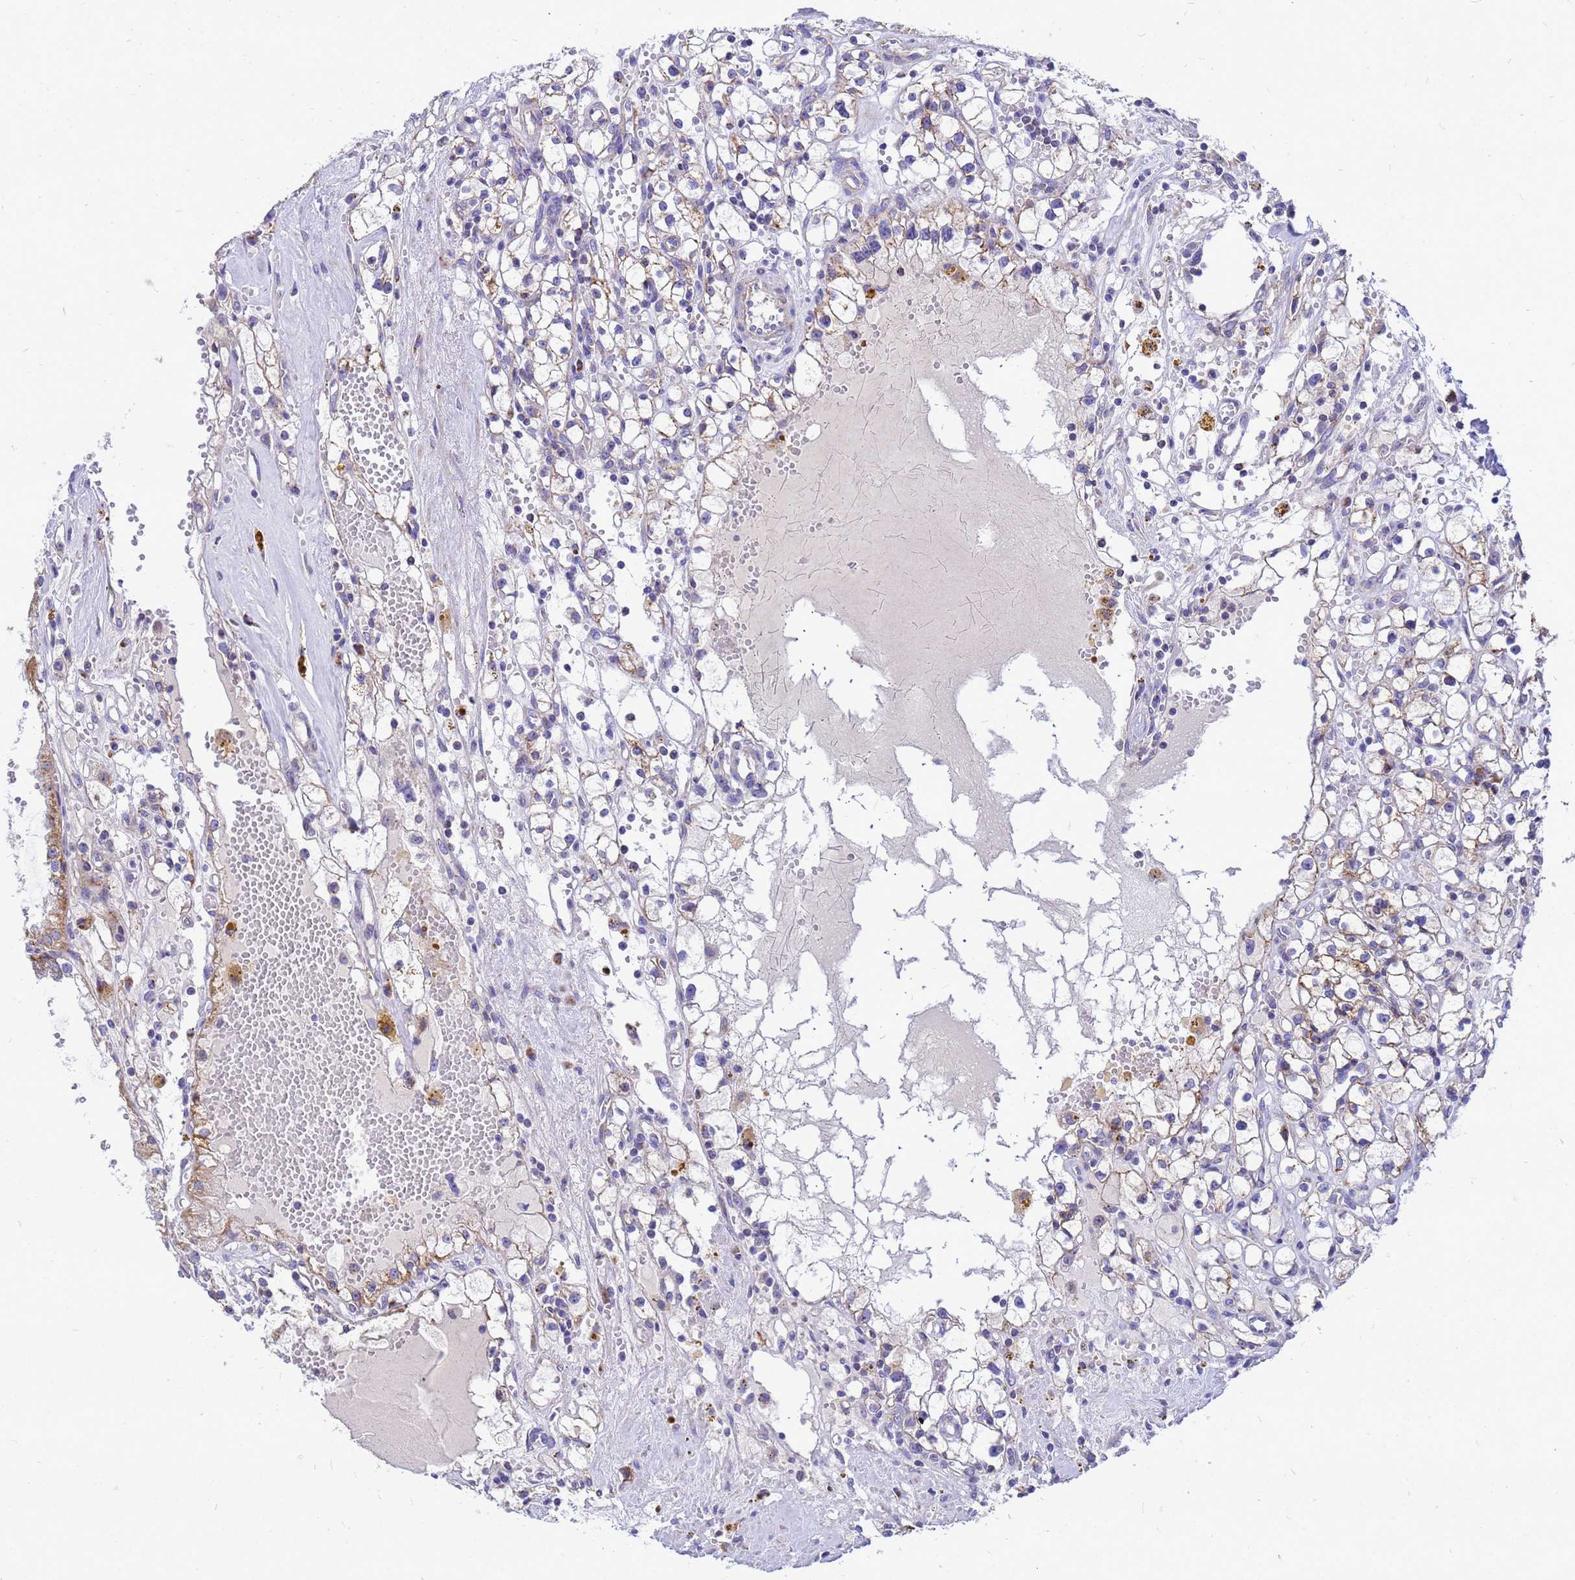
{"staining": {"intensity": "weak", "quantity": "<25%", "location": "cytoplasmic/membranous"}, "tissue": "renal cancer", "cell_type": "Tumor cells", "image_type": "cancer", "snomed": [{"axis": "morphology", "description": "Adenocarcinoma, NOS"}, {"axis": "topography", "description": "Kidney"}], "caption": "This is an IHC micrograph of adenocarcinoma (renal). There is no positivity in tumor cells.", "gene": "CMC4", "patient": {"sex": "male", "age": 56}}